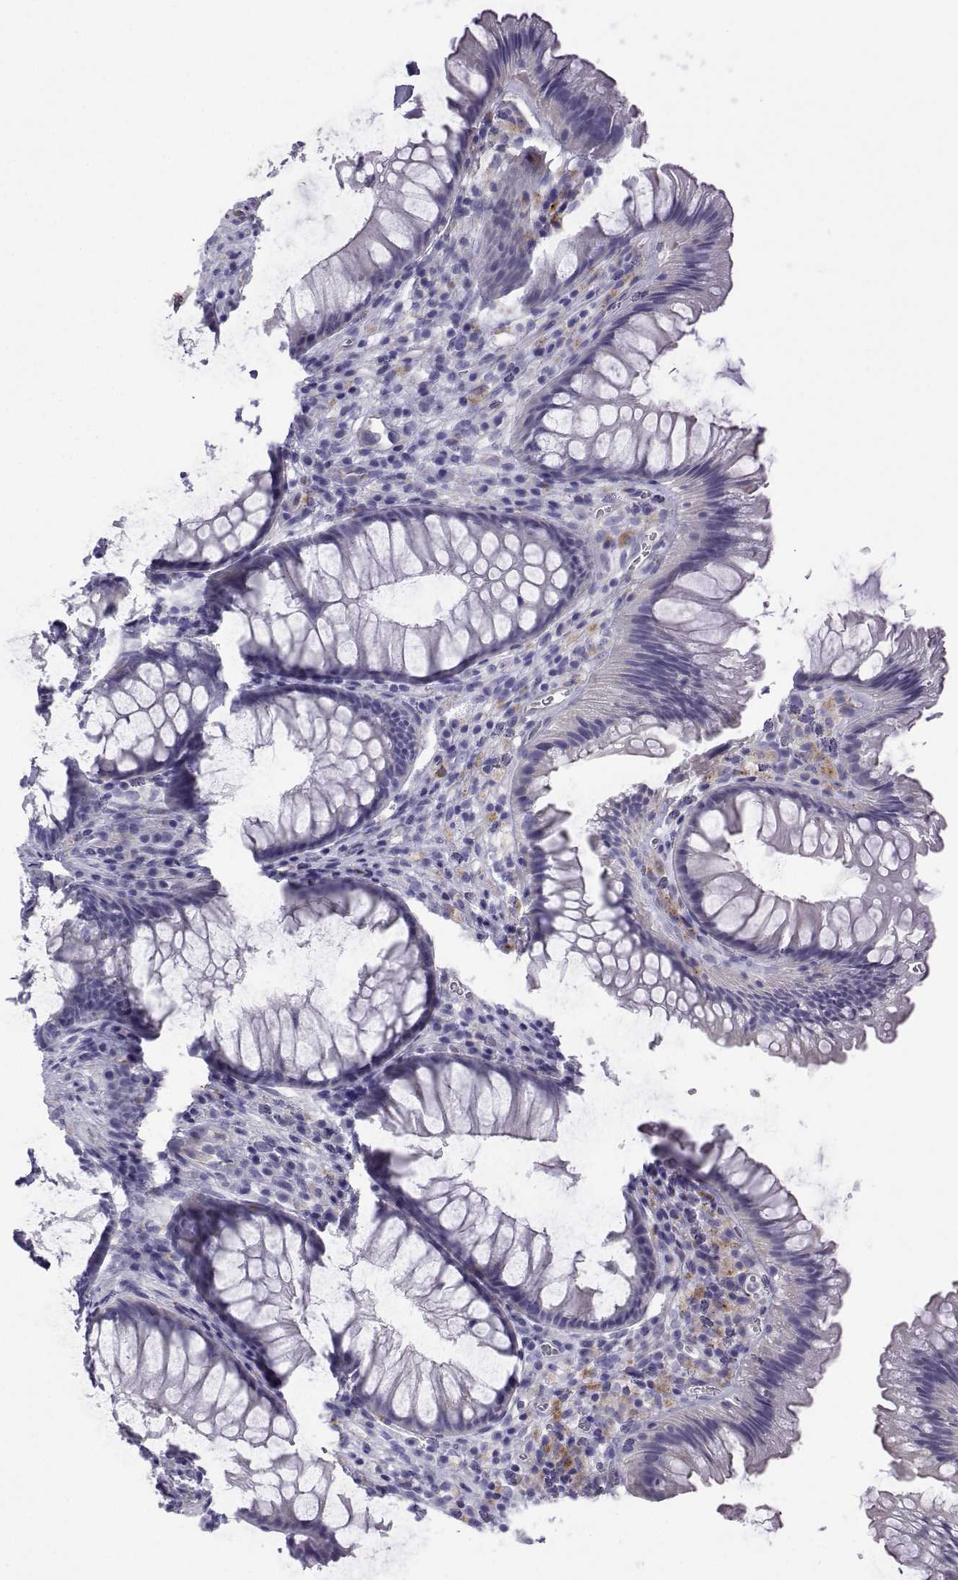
{"staining": {"intensity": "negative", "quantity": "none", "location": "none"}, "tissue": "rectum", "cell_type": "Glandular cells", "image_type": "normal", "snomed": [{"axis": "morphology", "description": "Normal tissue, NOS"}, {"axis": "topography", "description": "Smooth muscle"}, {"axis": "topography", "description": "Rectum"}], "caption": "Human rectum stained for a protein using immunohistochemistry demonstrates no staining in glandular cells.", "gene": "CFAP70", "patient": {"sex": "male", "age": 53}}